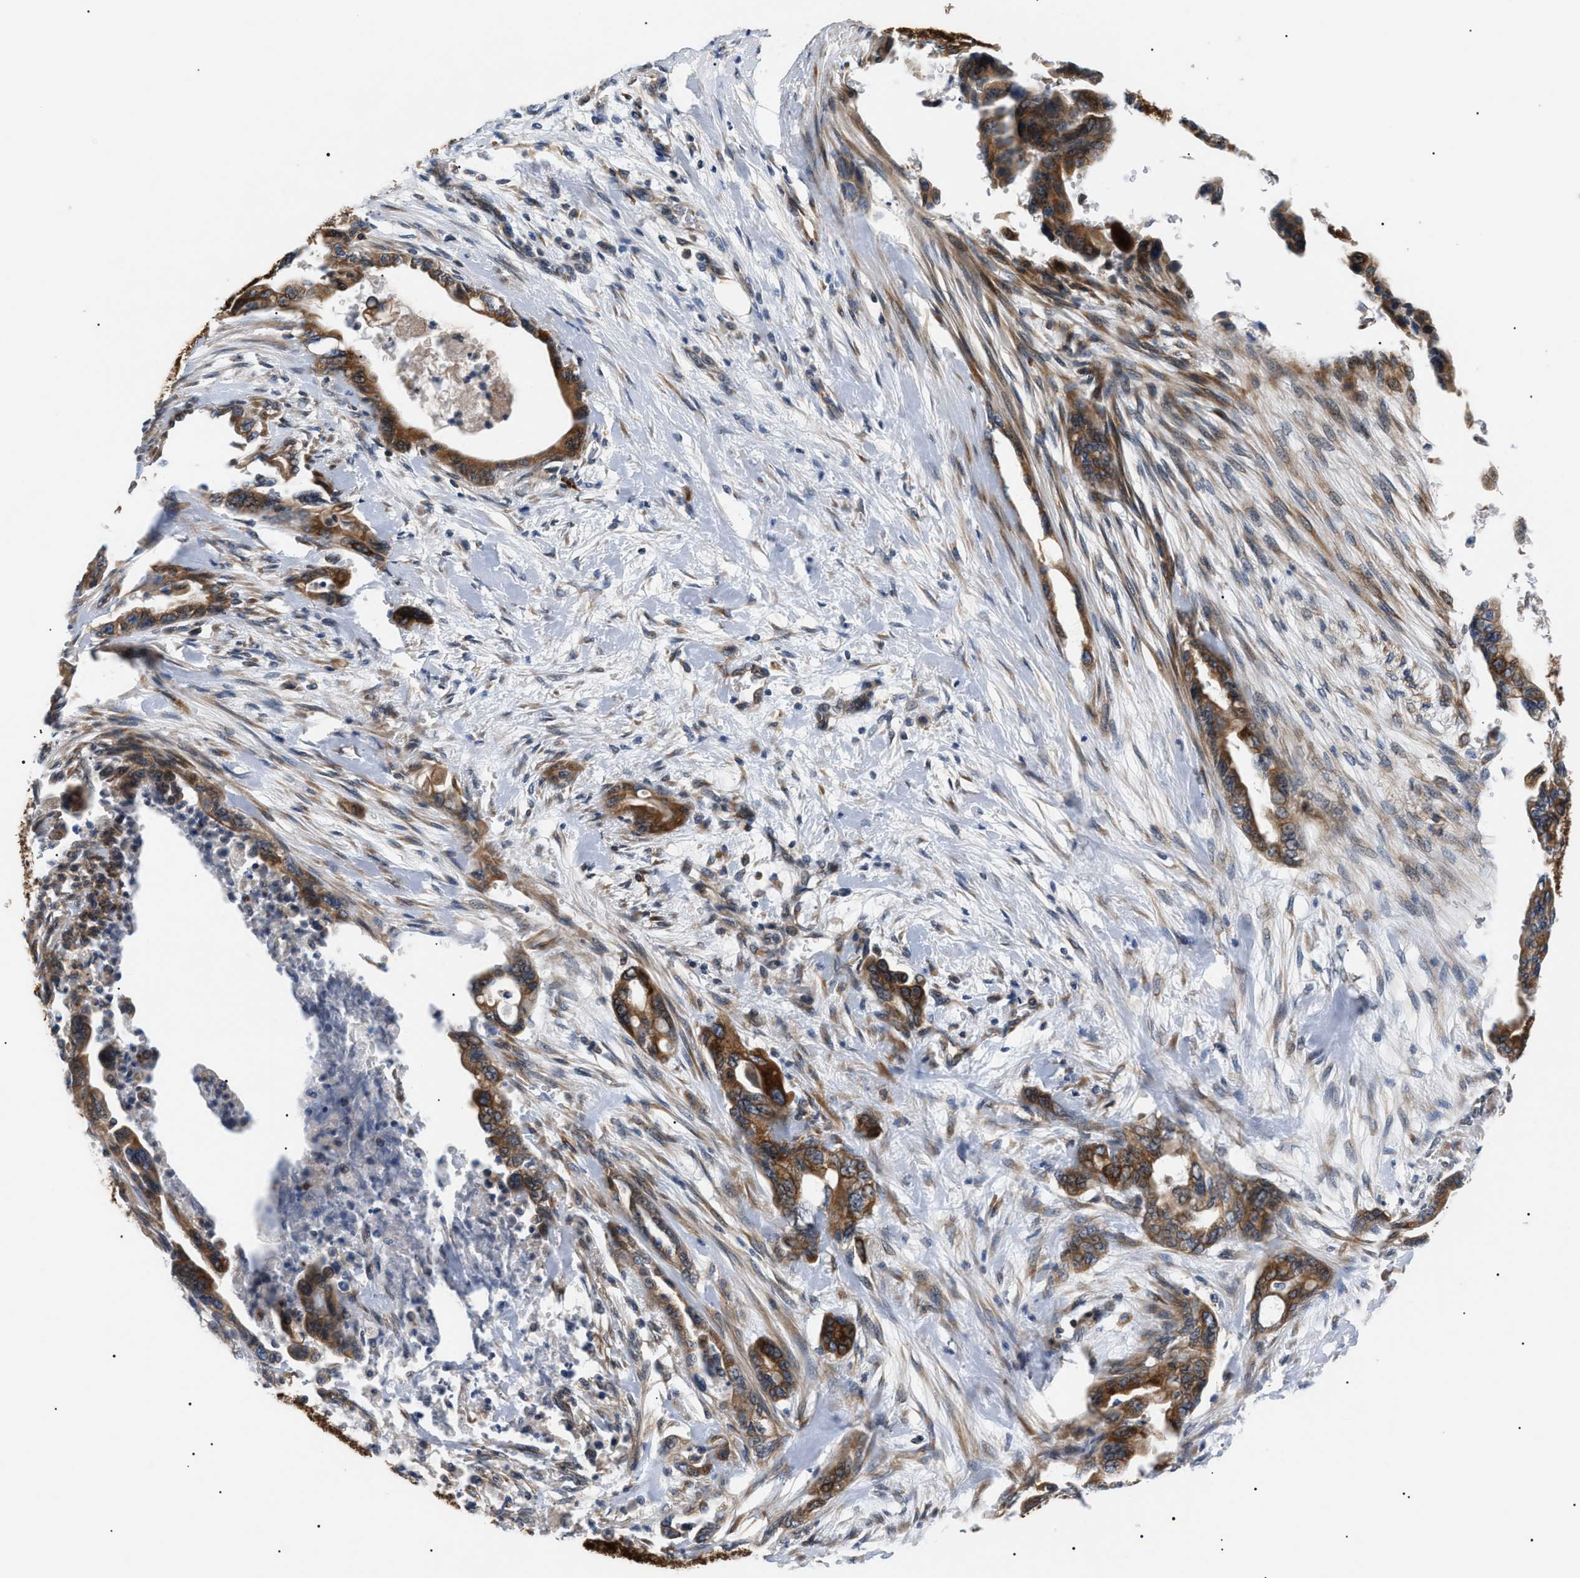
{"staining": {"intensity": "moderate", "quantity": ">75%", "location": "cytoplasmic/membranous"}, "tissue": "pancreatic cancer", "cell_type": "Tumor cells", "image_type": "cancer", "snomed": [{"axis": "morphology", "description": "Adenocarcinoma, NOS"}, {"axis": "topography", "description": "Pancreas"}], "caption": "Immunohistochemistry of pancreatic adenocarcinoma shows medium levels of moderate cytoplasmic/membranous staining in approximately >75% of tumor cells.", "gene": "DERL1", "patient": {"sex": "male", "age": 70}}